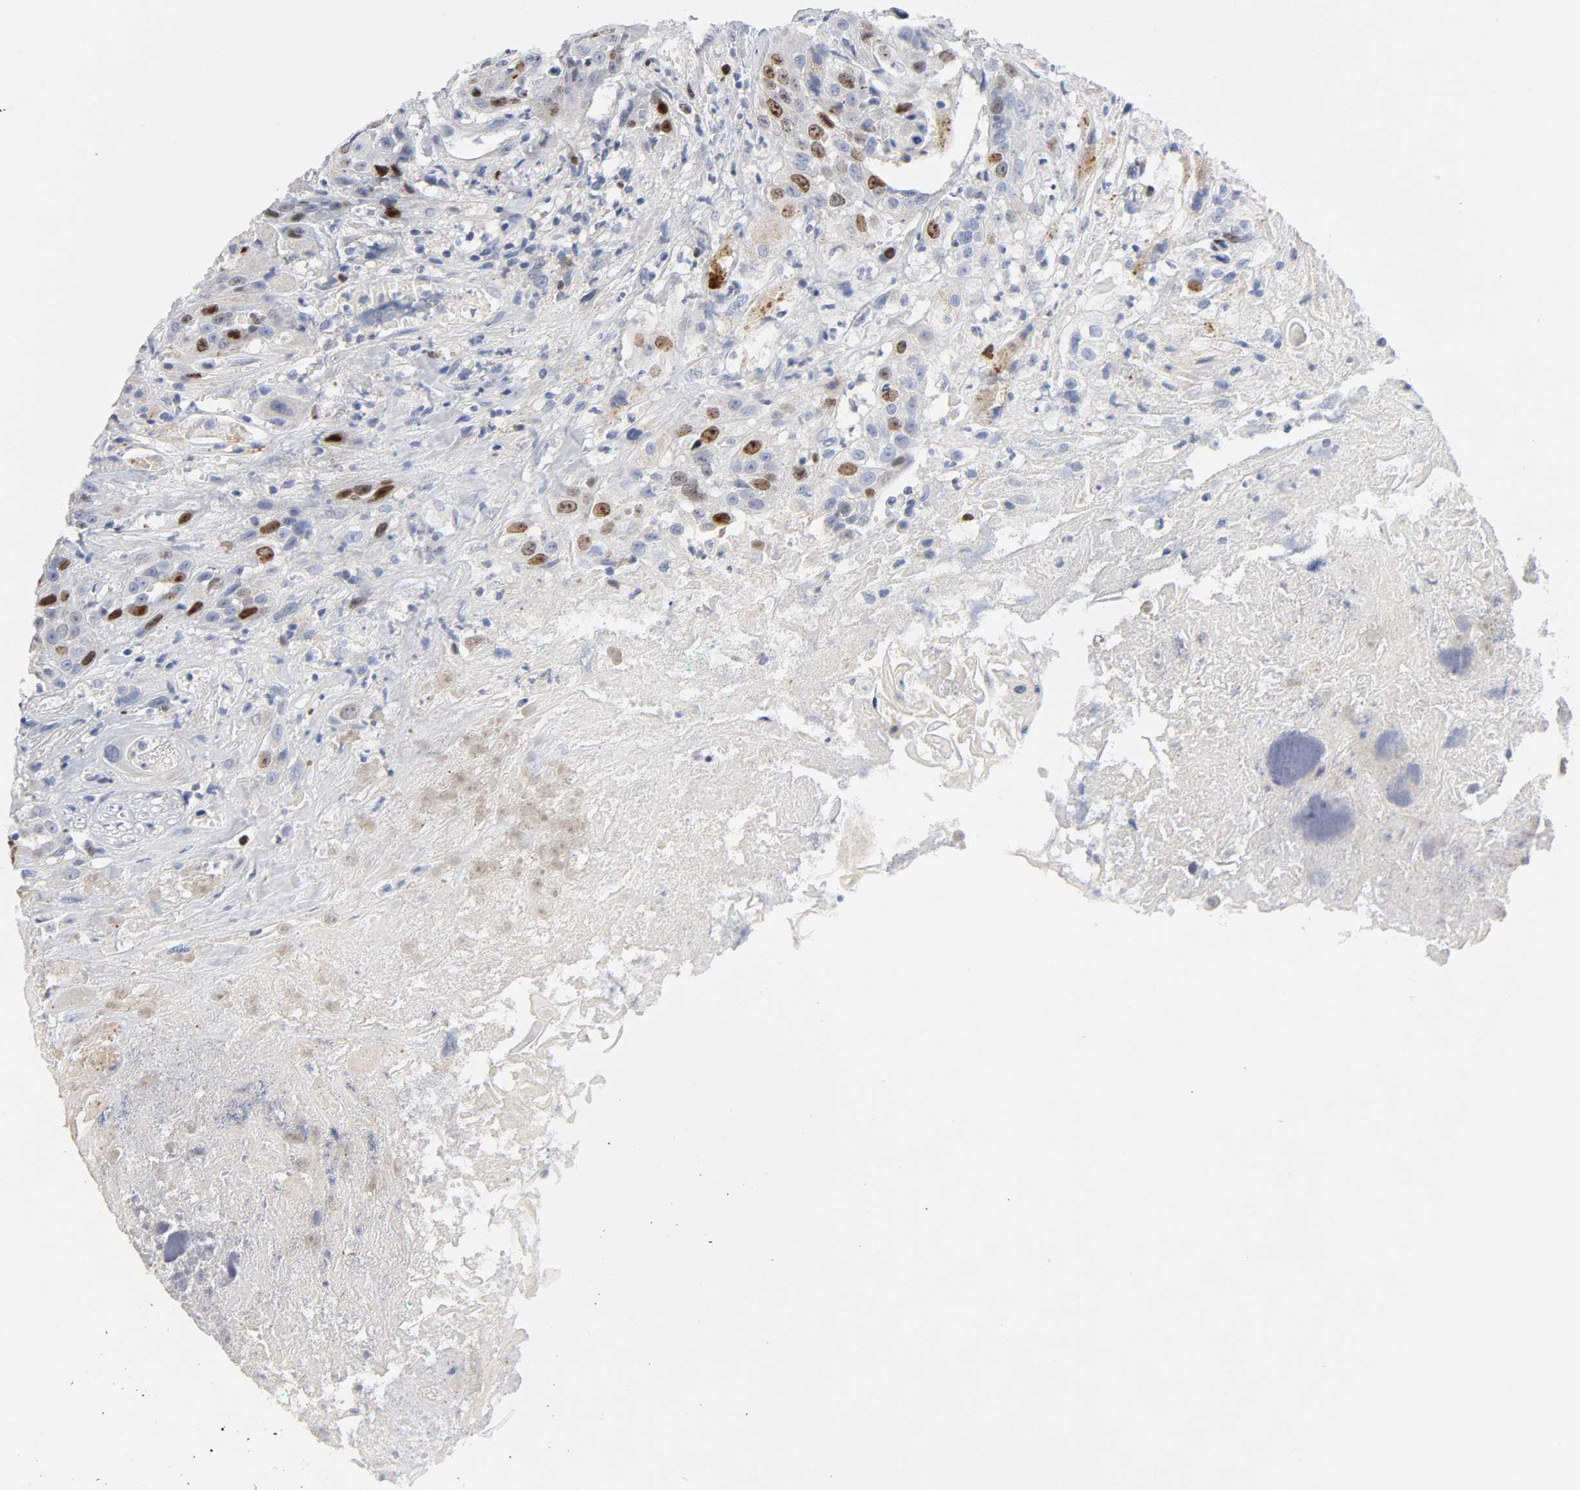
{"staining": {"intensity": "moderate", "quantity": "<25%", "location": "nuclear"}, "tissue": "head and neck cancer", "cell_type": "Tumor cells", "image_type": "cancer", "snomed": [{"axis": "morphology", "description": "Squamous cell carcinoma, NOS"}, {"axis": "topography", "description": "Head-Neck"}], "caption": "This is an image of immunohistochemistry (IHC) staining of squamous cell carcinoma (head and neck), which shows moderate positivity in the nuclear of tumor cells.", "gene": "BIRC5", "patient": {"sex": "female", "age": 84}}